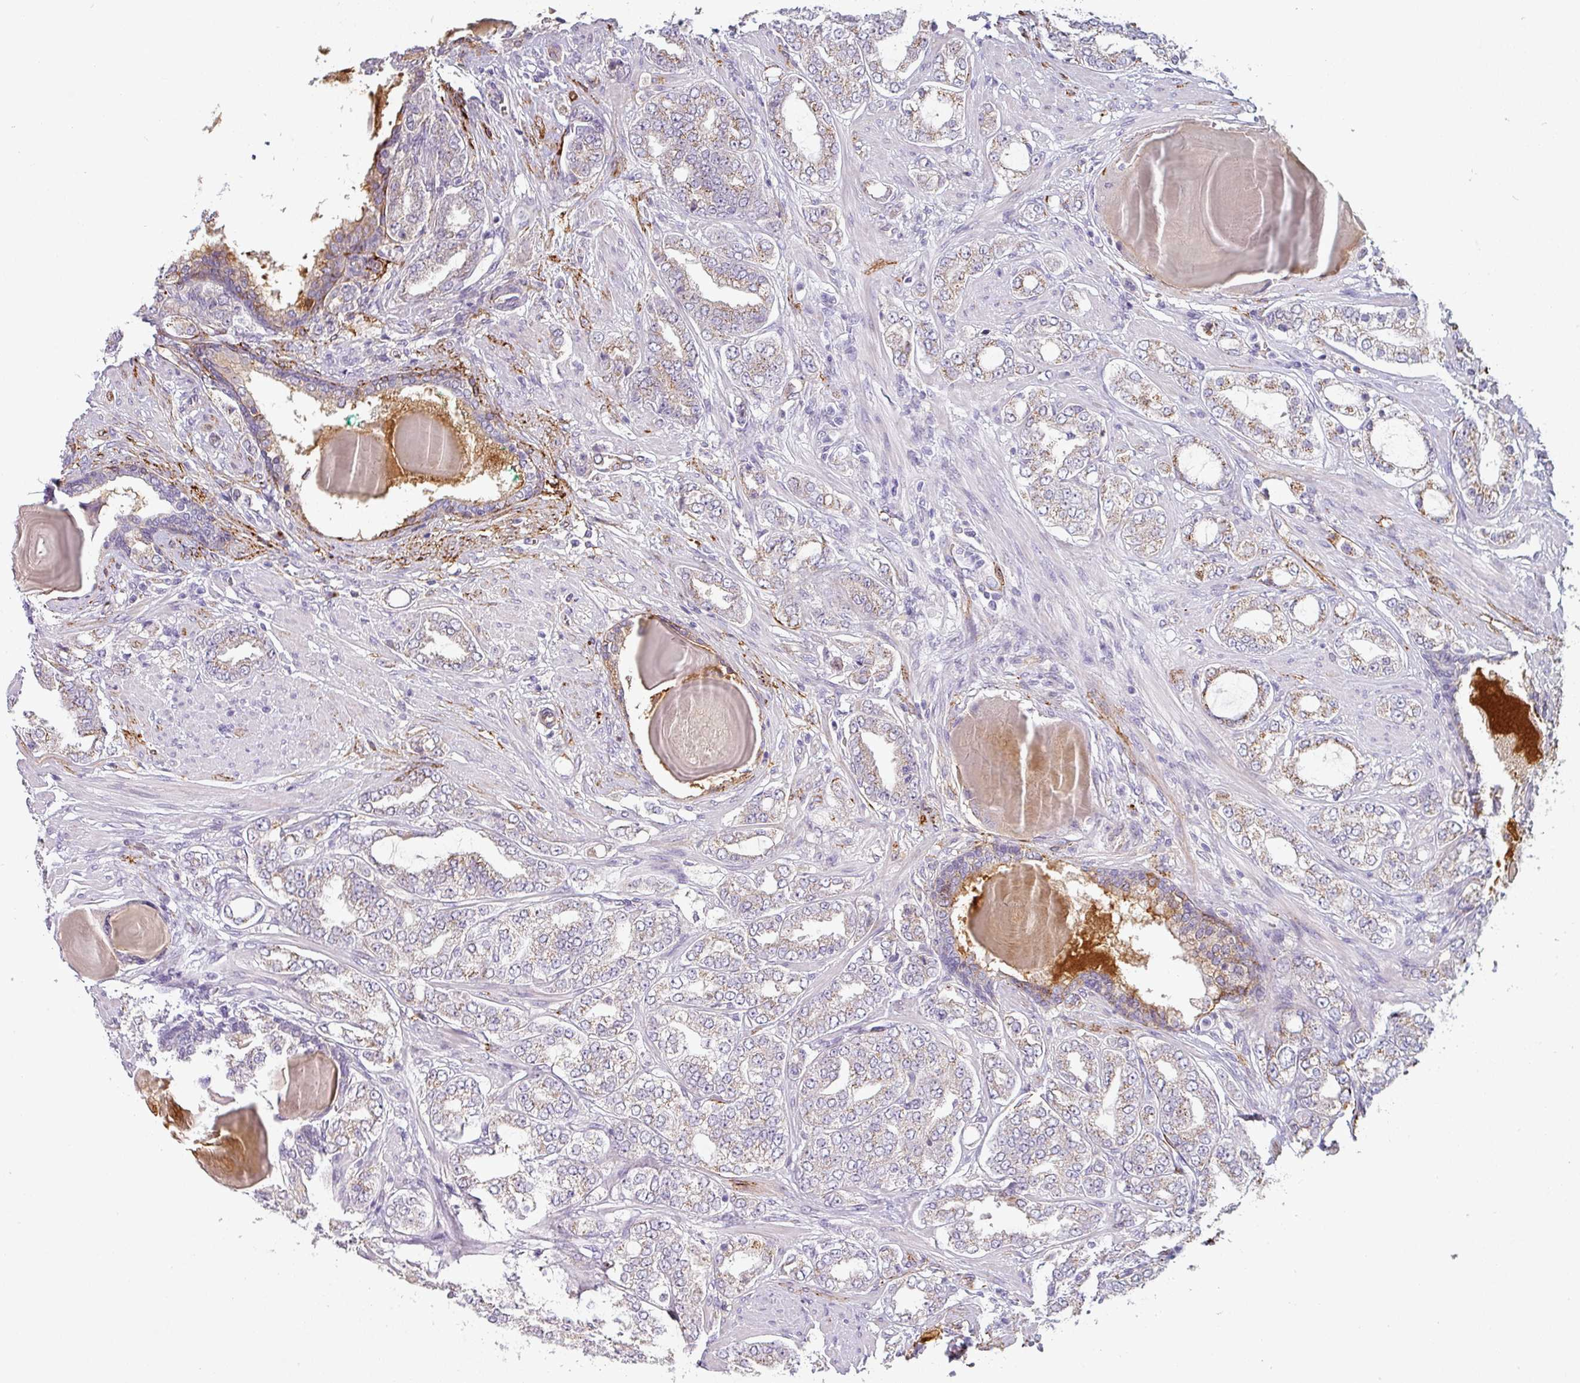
{"staining": {"intensity": "weak", "quantity": "25%-75%", "location": "cytoplasmic/membranous"}, "tissue": "prostate cancer", "cell_type": "Tumor cells", "image_type": "cancer", "snomed": [{"axis": "morphology", "description": "Adenocarcinoma, High grade"}, {"axis": "topography", "description": "Prostate"}], "caption": "Prostate adenocarcinoma (high-grade) stained with a protein marker reveals weak staining in tumor cells.", "gene": "PRODH2", "patient": {"sex": "male", "age": 64}}